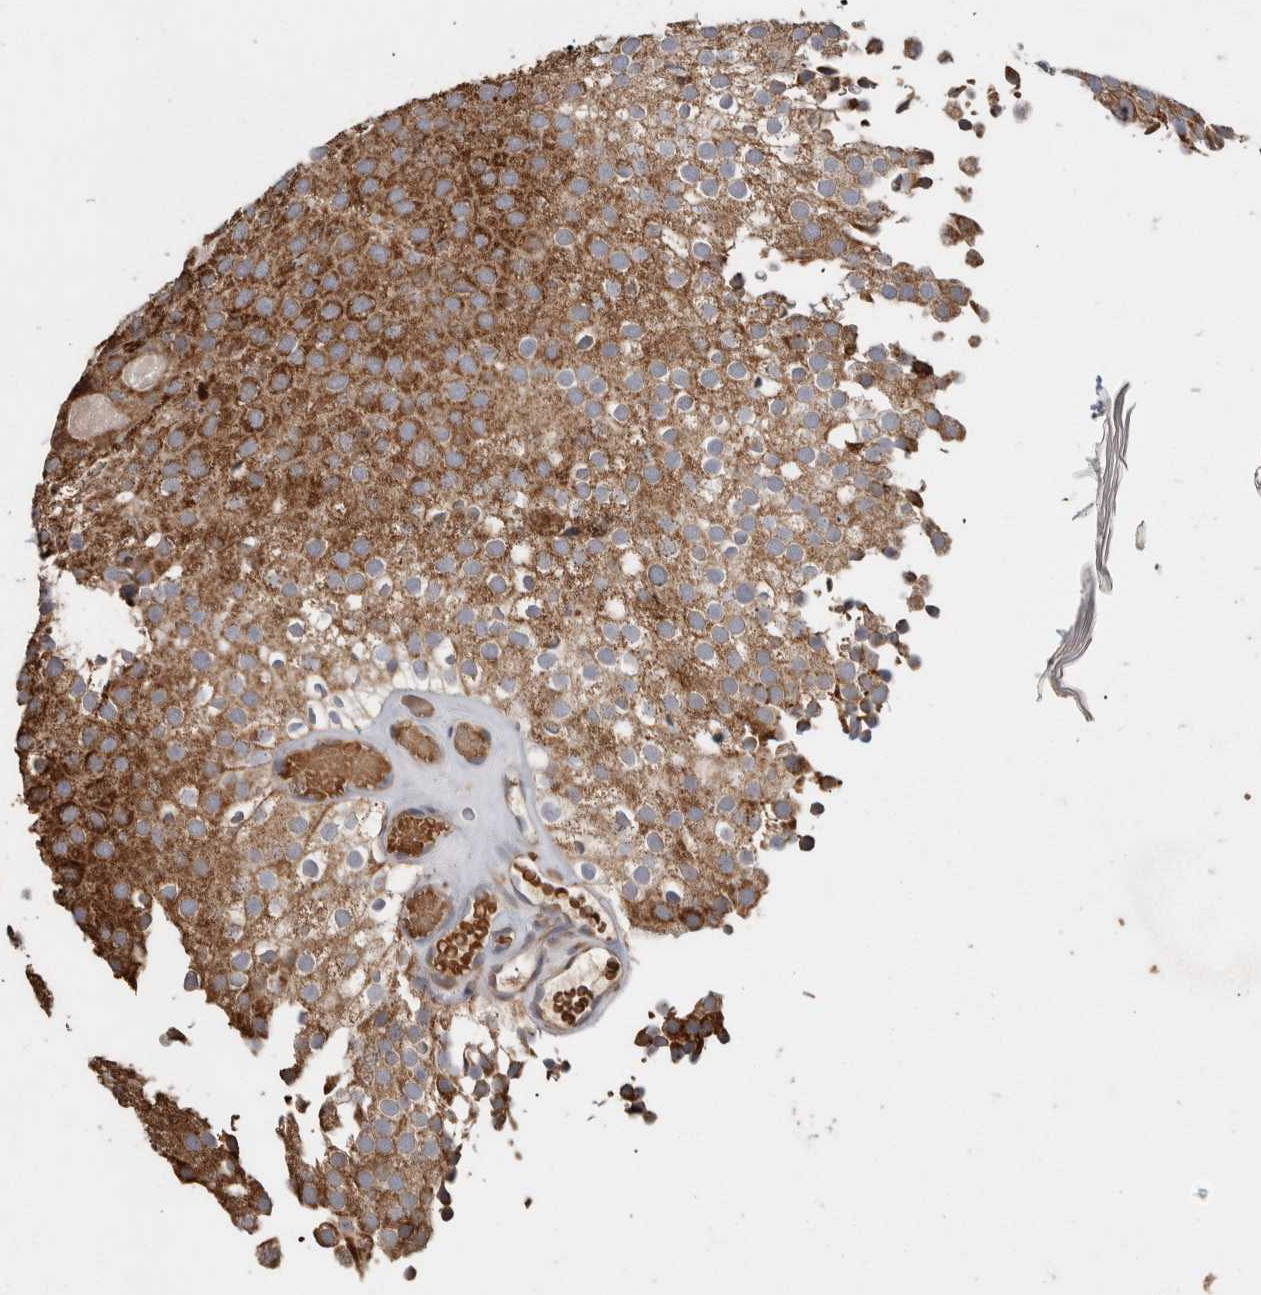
{"staining": {"intensity": "strong", "quantity": ">75%", "location": "cytoplasmic/membranous"}, "tissue": "urothelial cancer", "cell_type": "Tumor cells", "image_type": "cancer", "snomed": [{"axis": "morphology", "description": "Urothelial carcinoma, Low grade"}, {"axis": "topography", "description": "Urinary bladder"}], "caption": "A brown stain highlights strong cytoplasmic/membranous staining of a protein in urothelial cancer tumor cells.", "gene": "ADGRL3", "patient": {"sex": "male", "age": 78}}